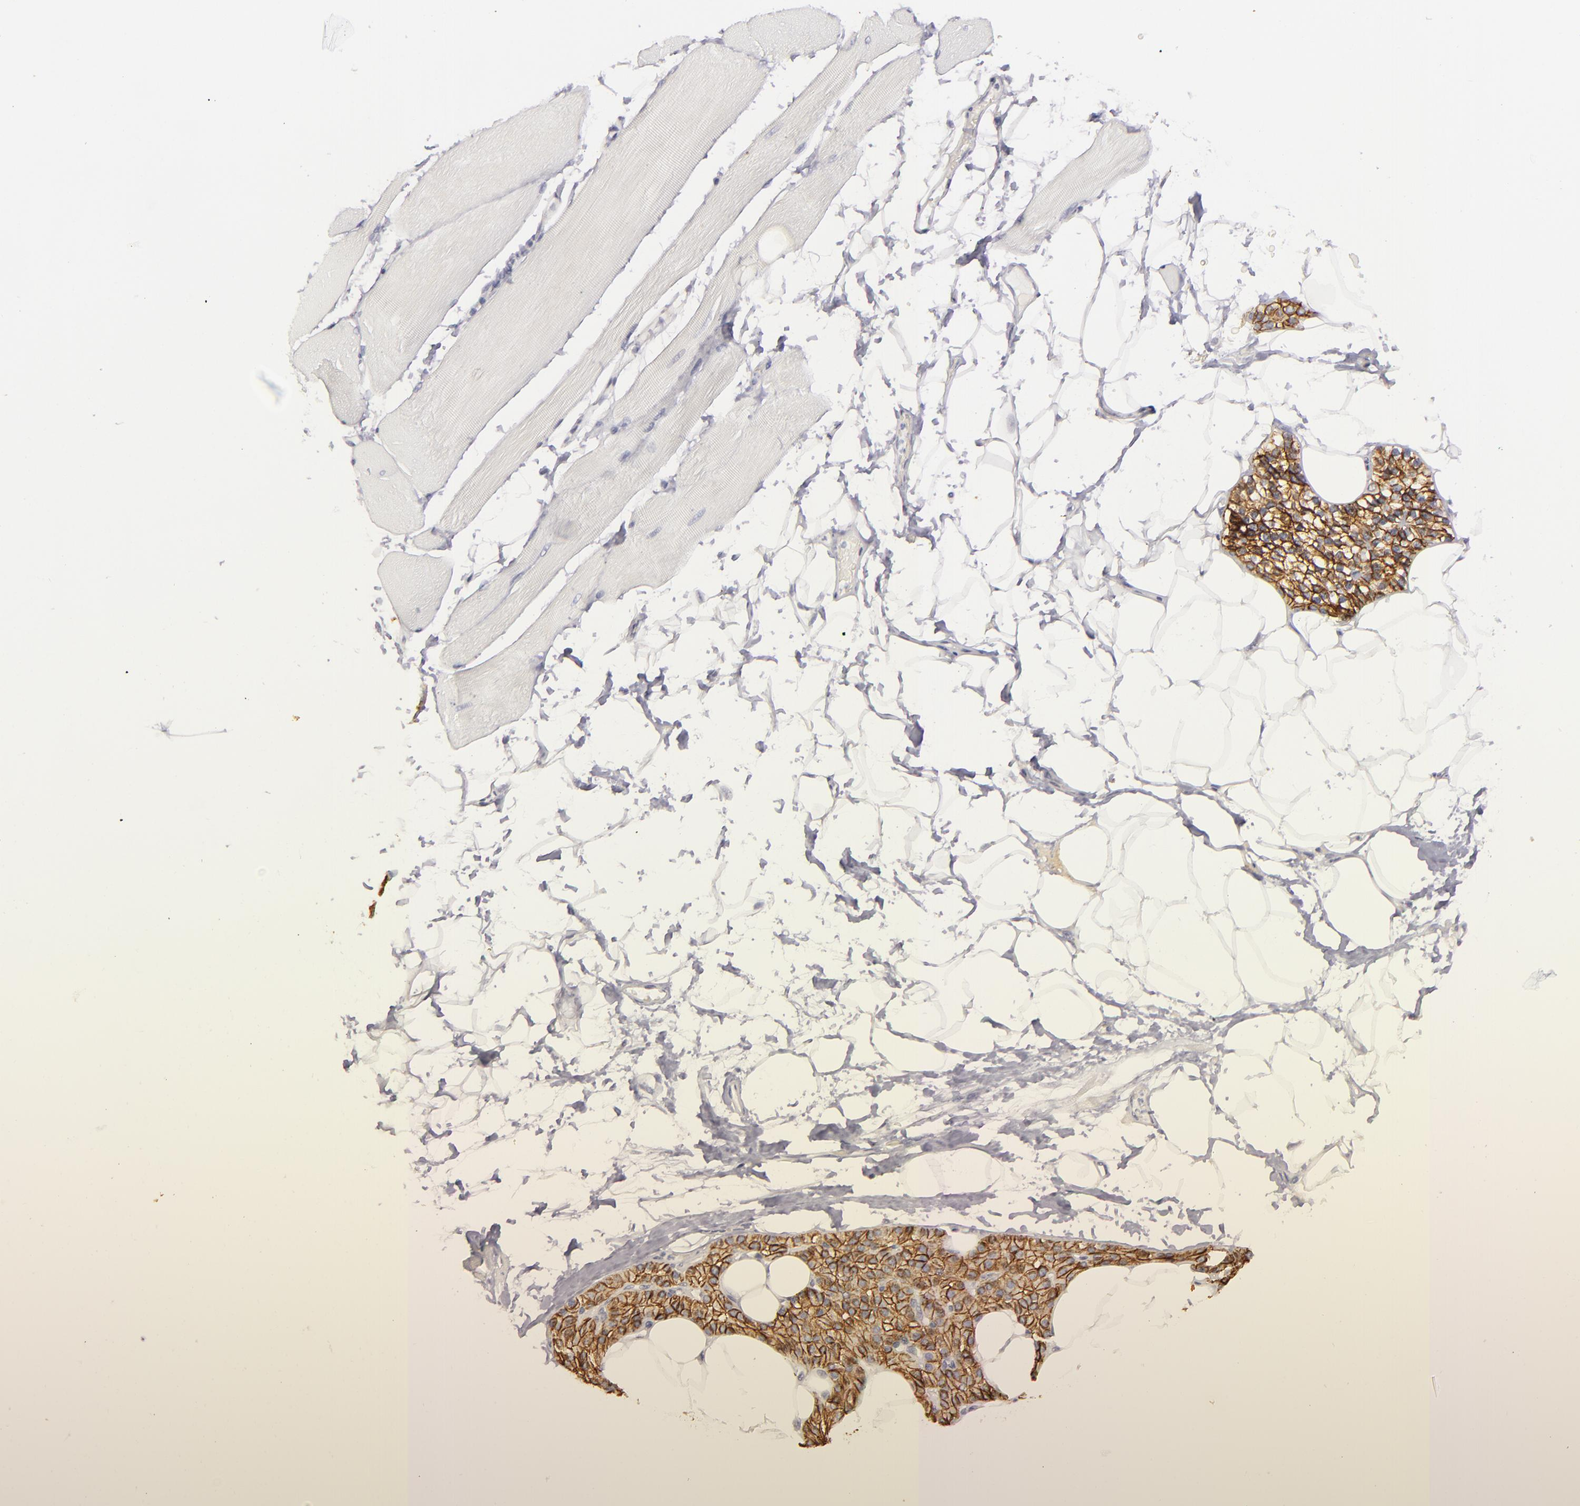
{"staining": {"intensity": "negative", "quantity": "none", "location": "none"}, "tissue": "skeletal muscle", "cell_type": "Myocytes", "image_type": "normal", "snomed": [{"axis": "morphology", "description": "Normal tissue, NOS"}, {"axis": "topography", "description": "Skeletal muscle"}, {"axis": "topography", "description": "Parathyroid gland"}], "caption": "This is an immunohistochemistry (IHC) histopathology image of unremarkable skeletal muscle. There is no positivity in myocytes.", "gene": "ALCAM", "patient": {"sex": "female", "age": 37}}